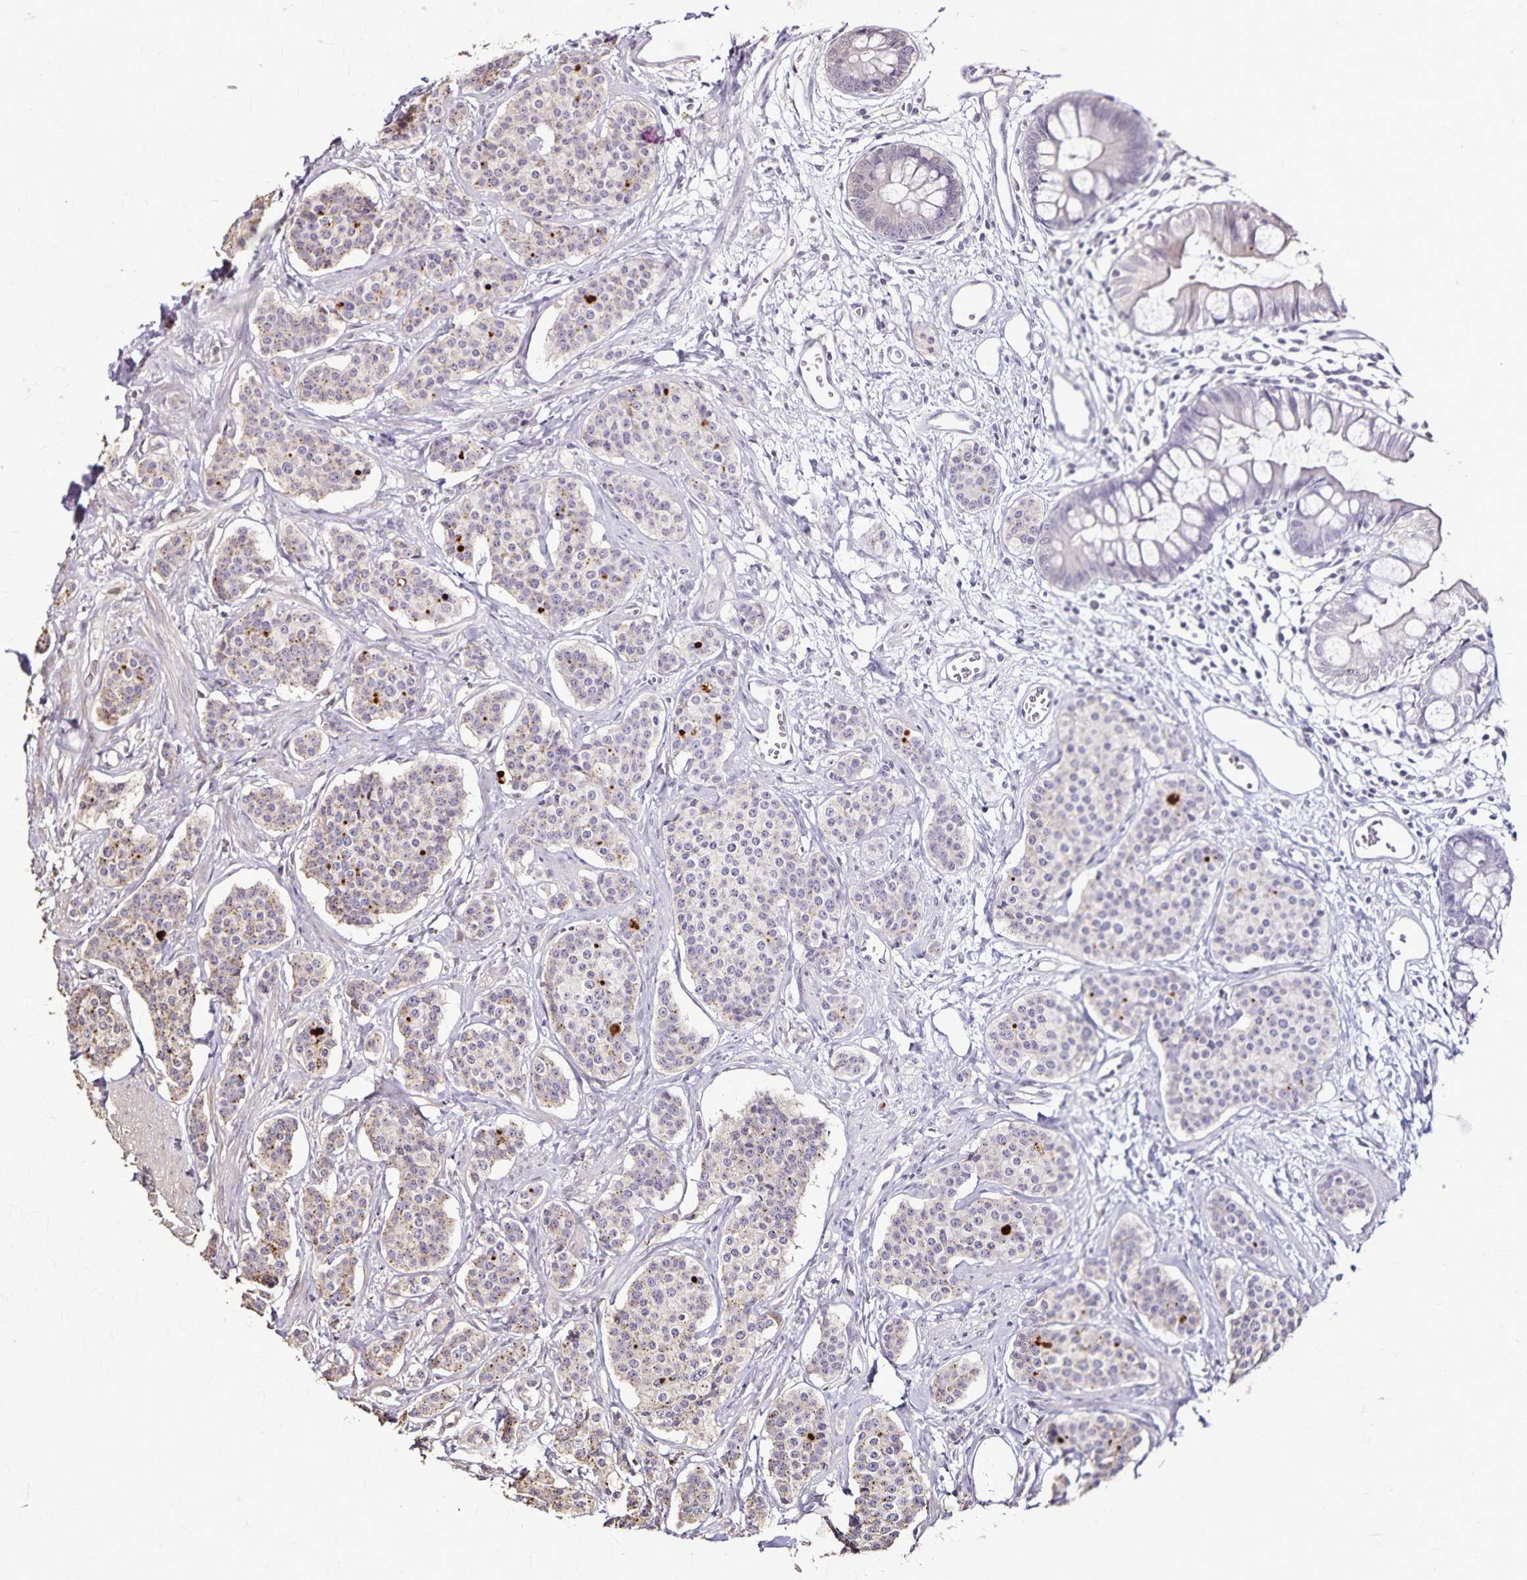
{"staining": {"intensity": "weak", "quantity": "25%-75%", "location": "cytoplasmic/membranous"}, "tissue": "carcinoid", "cell_type": "Tumor cells", "image_type": "cancer", "snomed": [{"axis": "morphology", "description": "Carcinoid, malignant, NOS"}, {"axis": "topography", "description": "Small intestine"}], "caption": "Weak cytoplasmic/membranous positivity is appreciated in about 25%-75% of tumor cells in carcinoid.", "gene": "CHMP1B", "patient": {"sex": "female", "age": 64}}